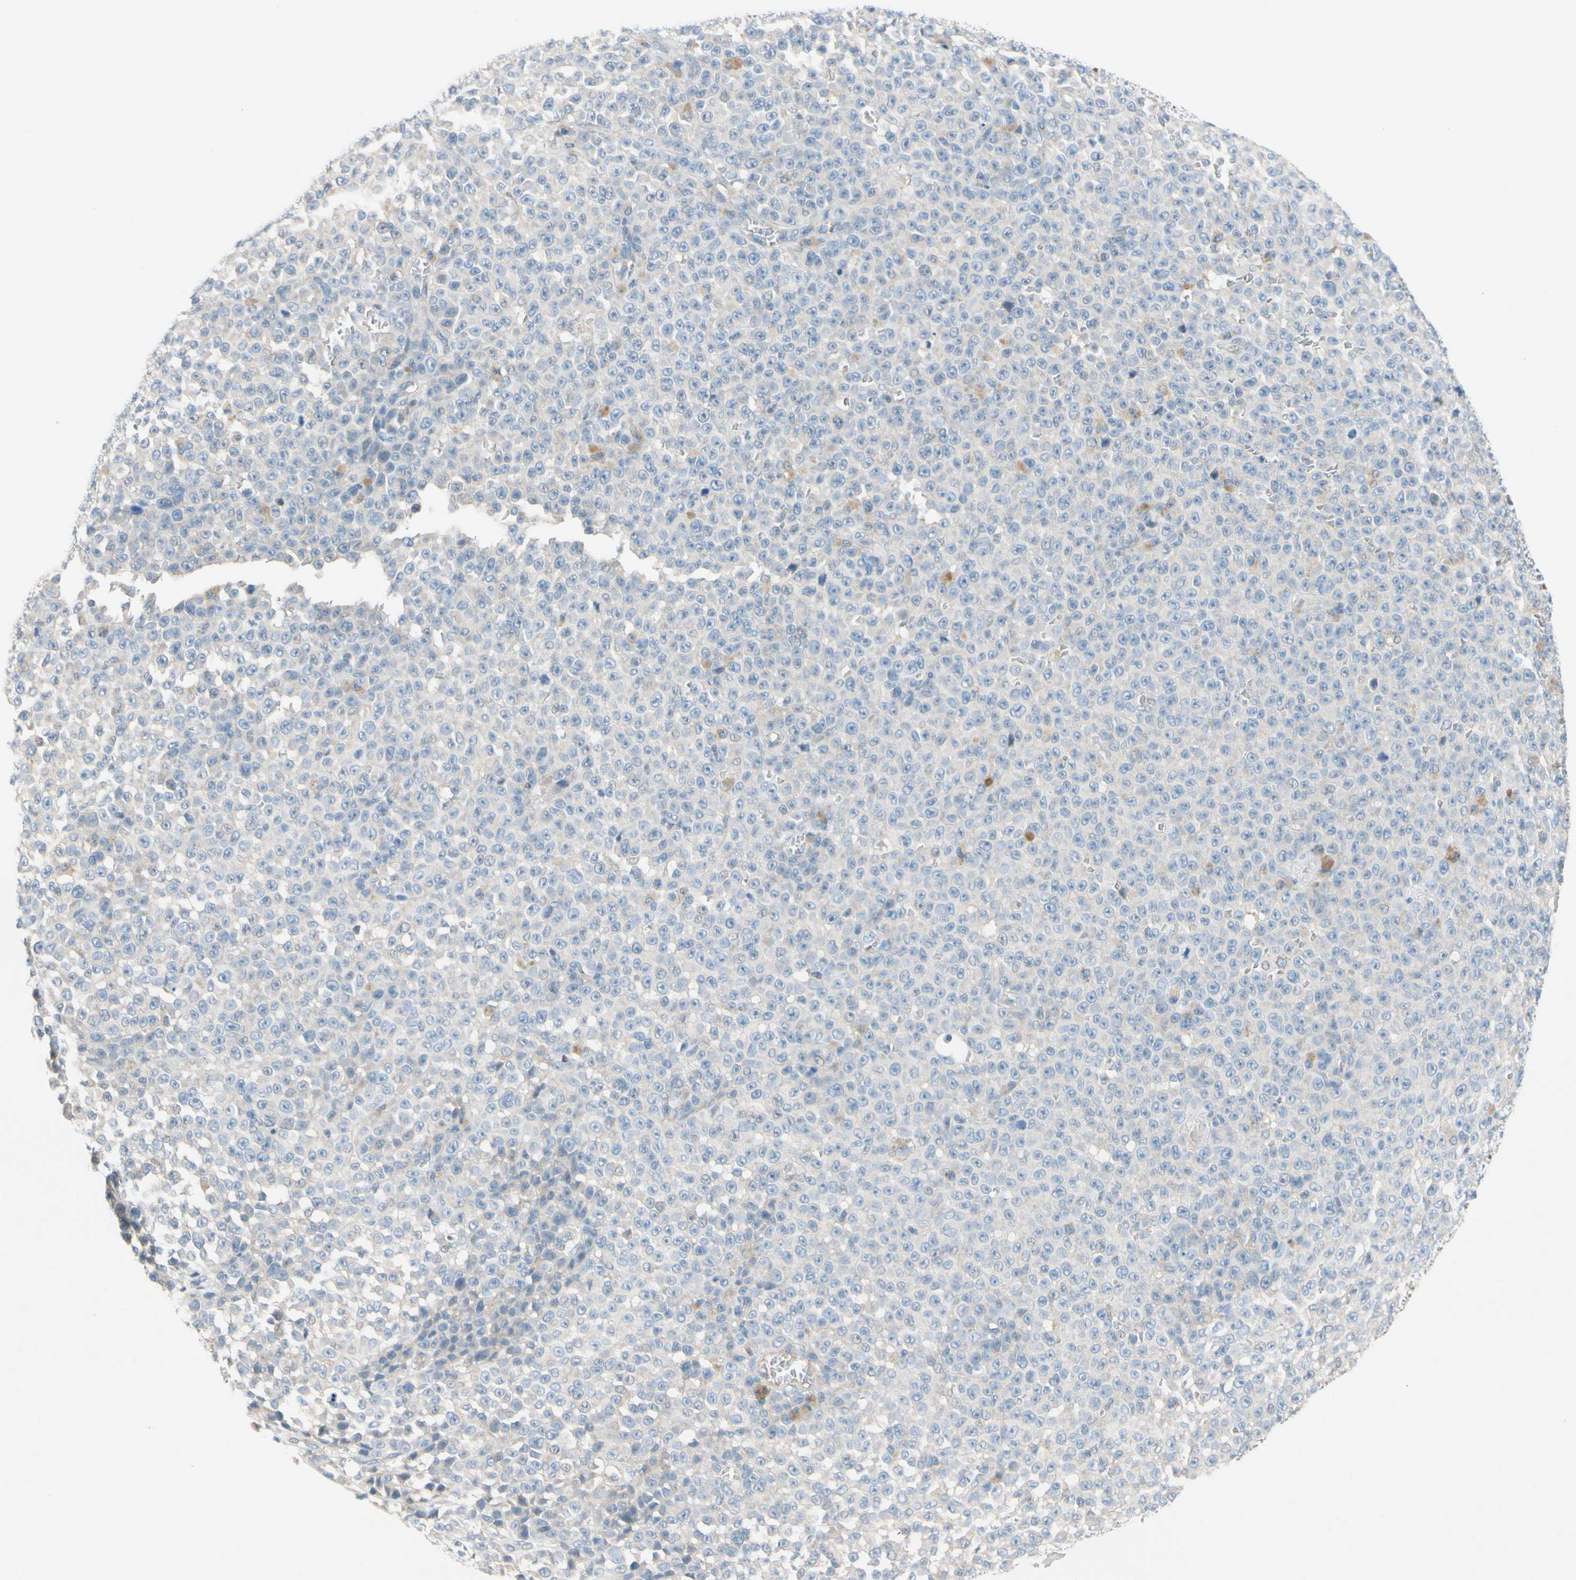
{"staining": {"intensity": "negative", "quantity": "none", "location": "none"}, "tissue": "melanoma", "cell_type": "Tumor cells", "image_type": "cancer", "snomed": [{"axis": "morphology", "description": "Malignant melanoma, NOS"}, {"axis": "topography", "description": "Skin"}], "caption": "A histopathology image of human melanoma is negative for staining in tumor cells.", "gene": "ZNF132", "patient": {"sex": "female", "age": 82}}